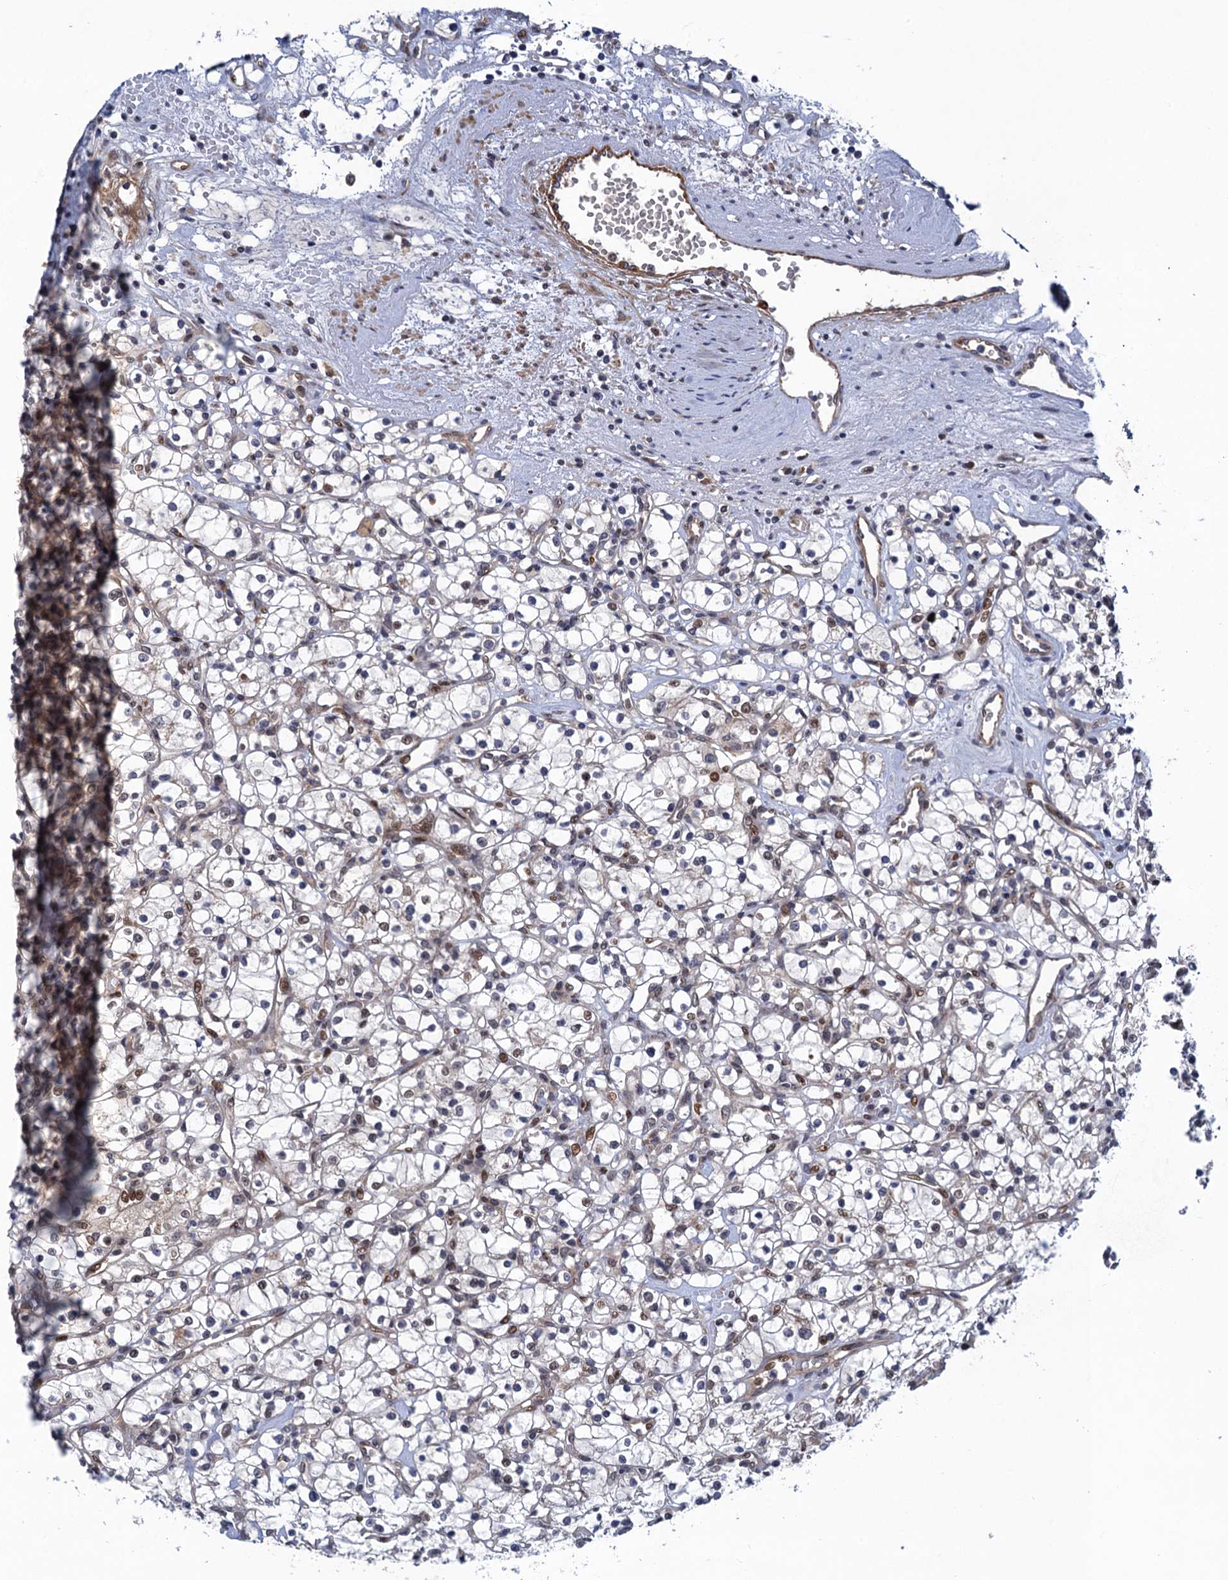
{"staining": {"intensity": "moderate", "quantity": "<25%", "location": "nuclear"}, "tissue": "renal cancer", "cell_type": "Tumor cells", "image_type": "cancer", "snomed": [{"axis": "morphology", "description": "Adenocarcinoma, NOS"}, {"axis": "topography", "description": "Kidney"}], "caption": "Immunohistochemistry of human renal cancer (adenocarcinoma) shows low levels of moderate nuclear expression in about <25% of tumor cells. Ihc stains the protein of interest in brown and the nuclei are stained blue.", "gene": "NEK8", "patient": {"sex": "female", "age": 59}}